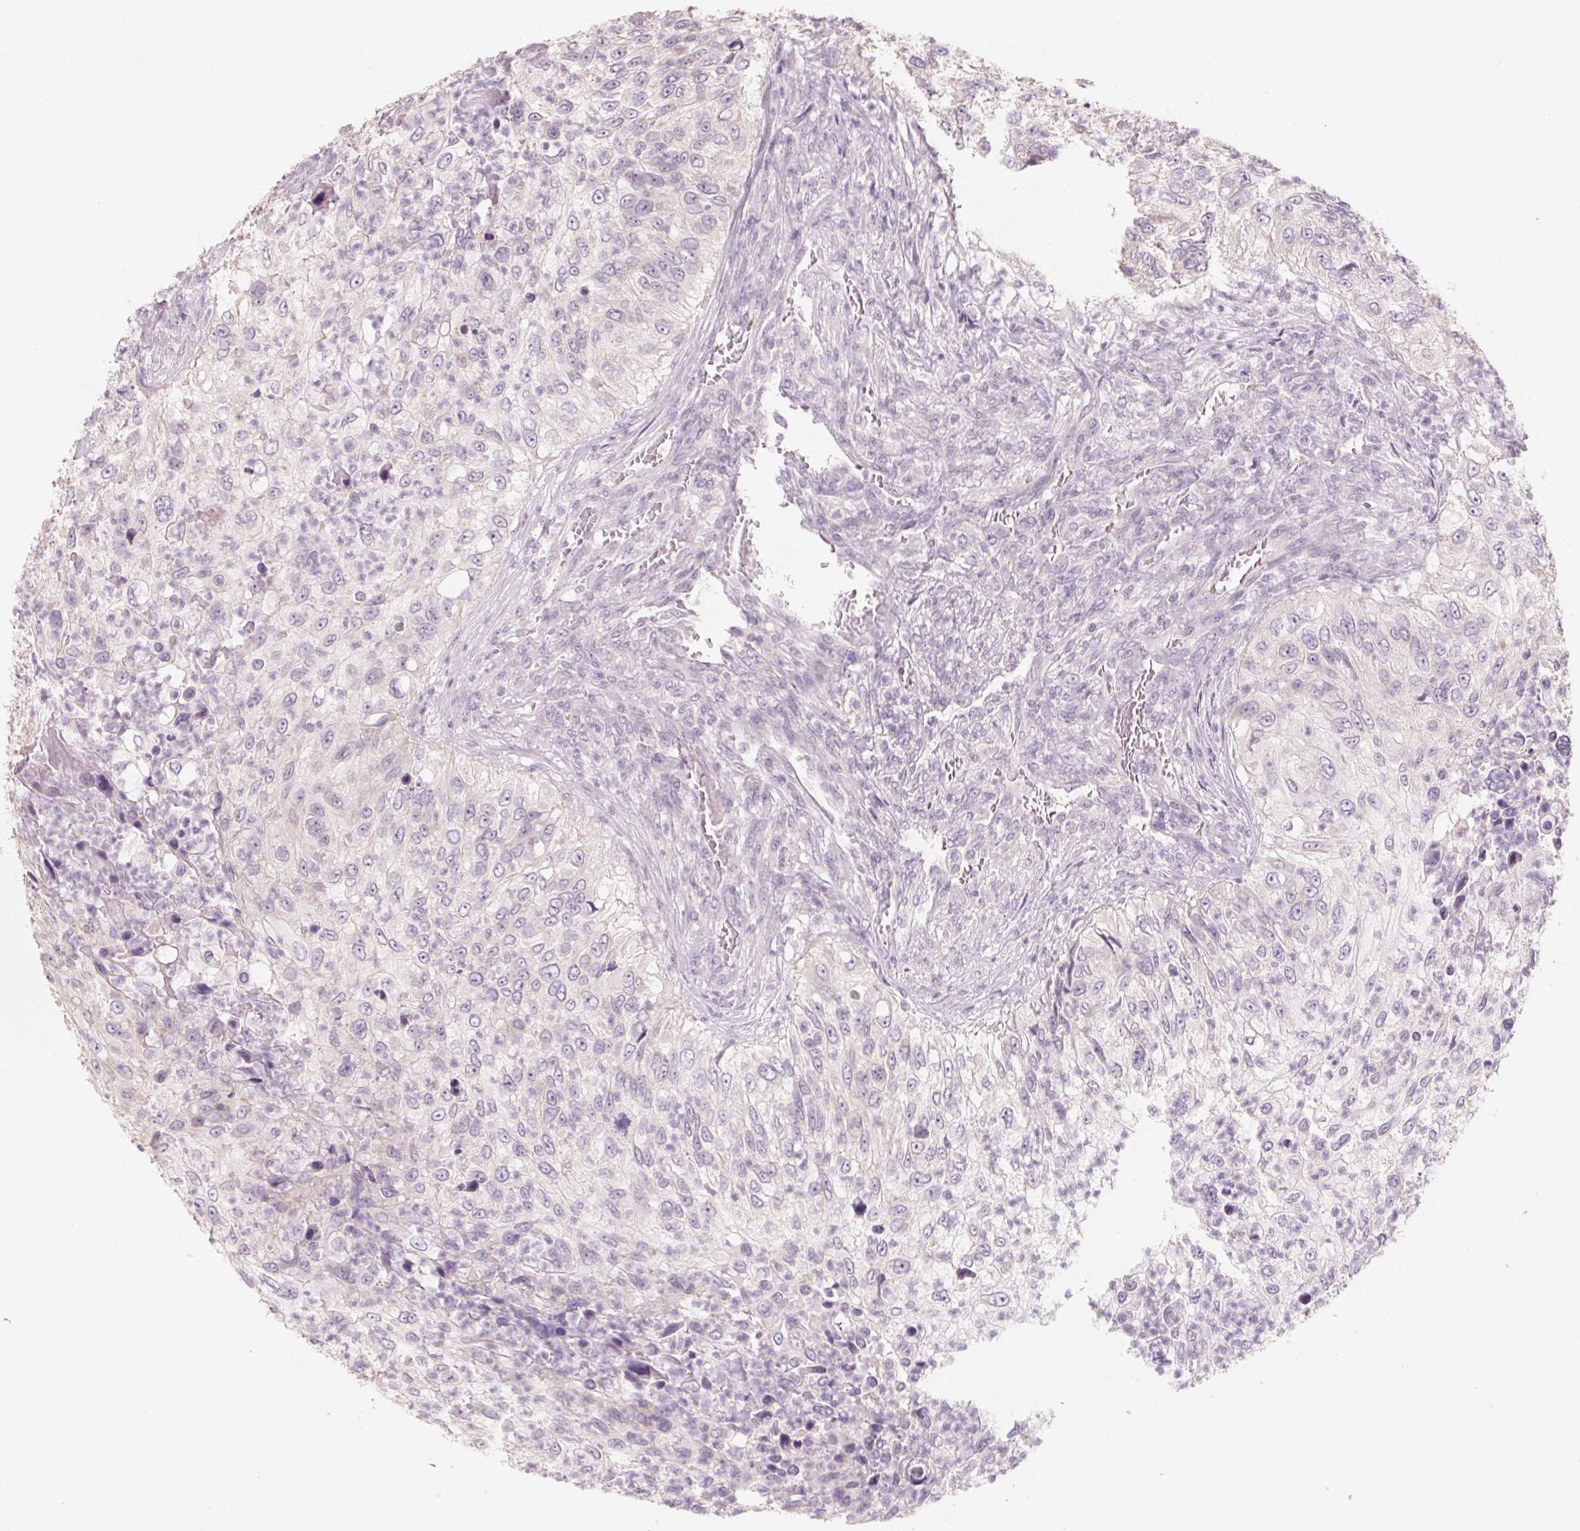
{"staining": {"intensity": "negative", "quantity": "none", "location": "none"}, "tissue": "urothelial cancer", "cell_type": "Tumor cells", "image_type": "cancer", "snomed": [{"axis": "morphology", "description": "Urothelial carcinoma, High grade"}, {"axis": "topography", "description": "Urinary bladder"}], "caption": "Micrograph shows no significant protein positivity in tumor cells of urothelial carcinoma (high-grade).", "gene": "POU1F1", "patient": {"sex": "female", "age": 60}}